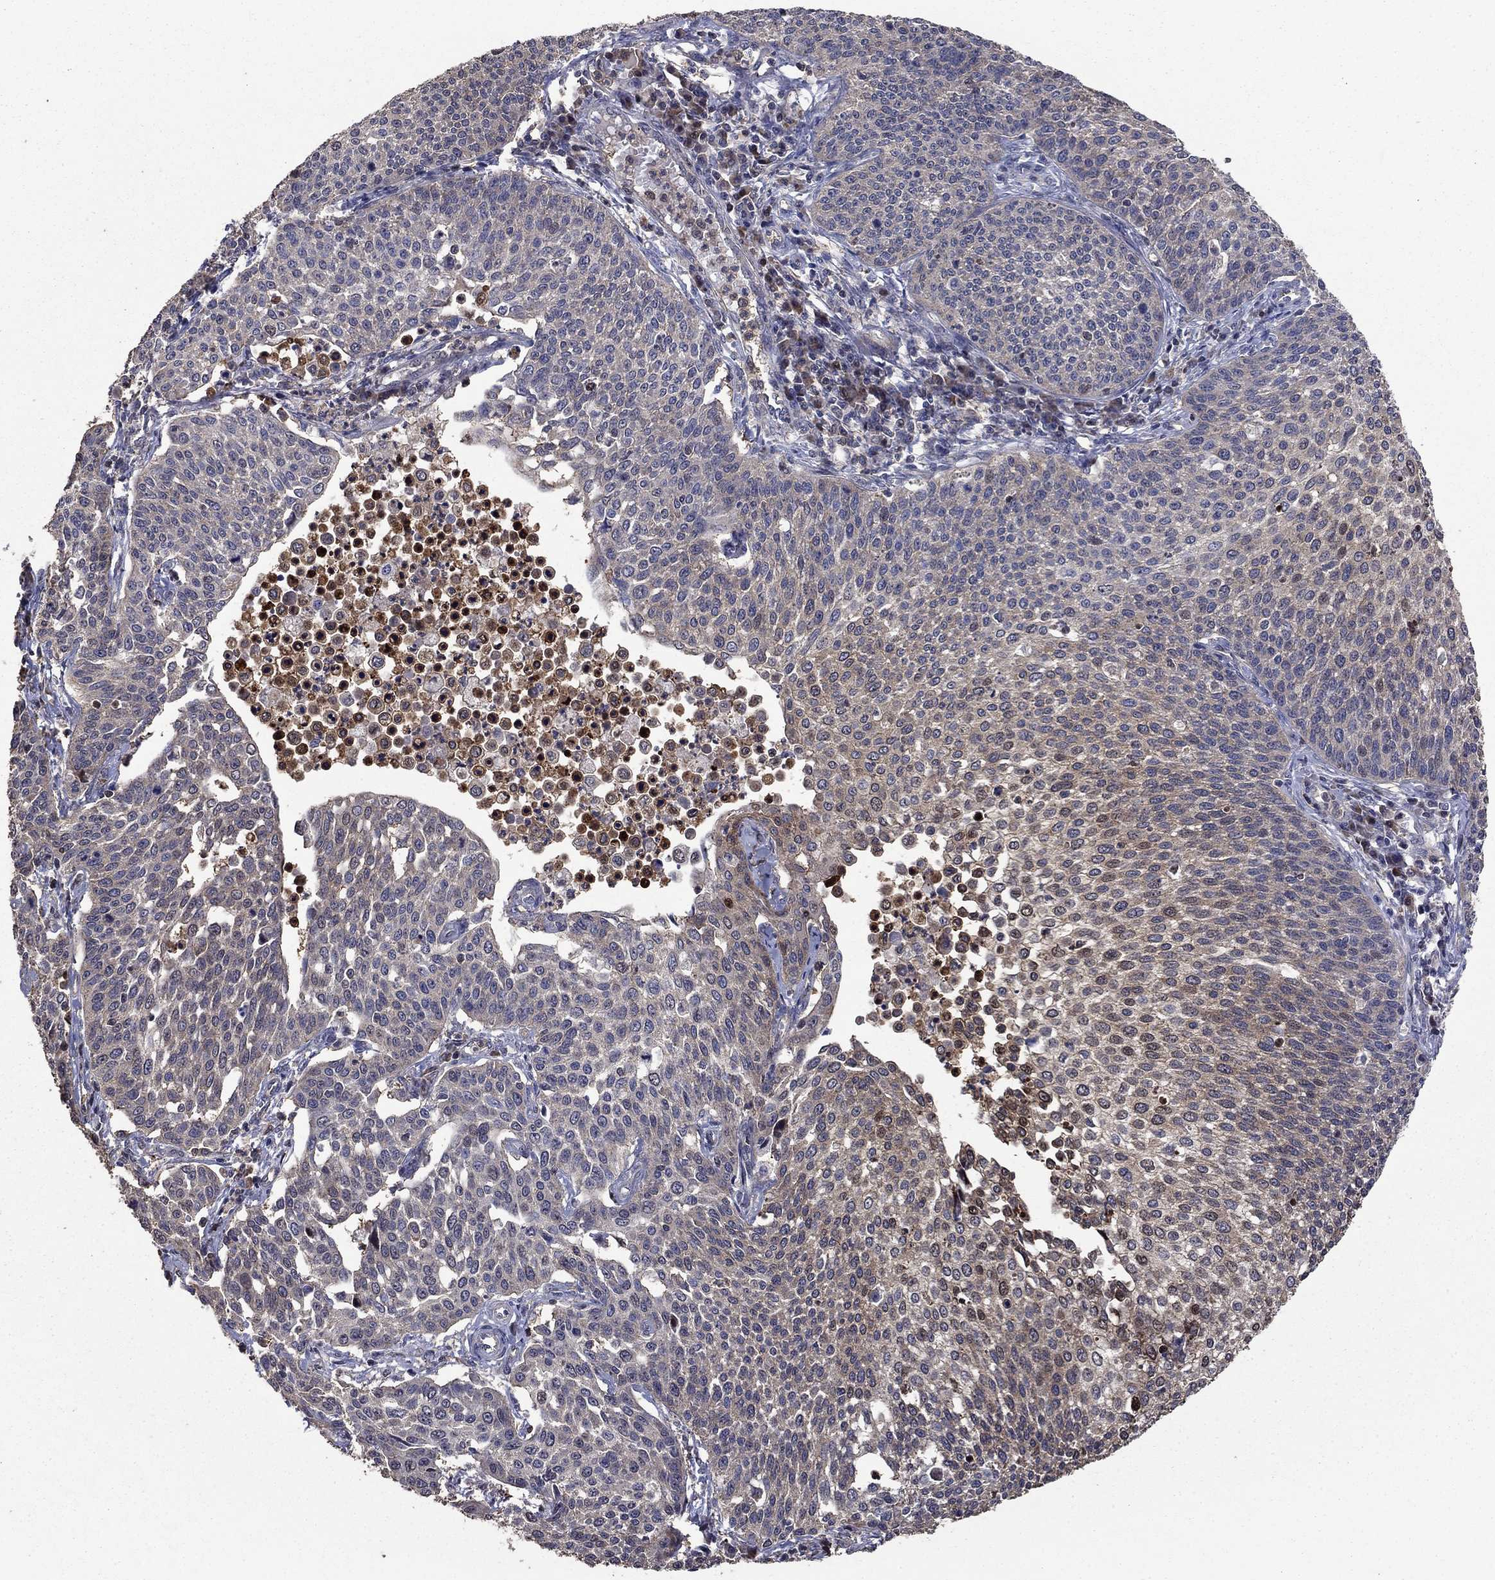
{"staining": {"intensity": "weak", "quantity": "25%-75%", "location": "cytoplasmic/membranous"}, "tissue": "cervical cancer", "cell_type": "Tumor cells", "image_type": "cancer", "snomed": [{"axis": "morphology", "description": "Squamous cell carcinoma, NOS"}, {"axis": "topography", "description": "Cervix"}], "caption": "A histopathology image of cervical squamous cell carcinoma stained for a protein demonstrates weak cytoplasmic/membranous brown staining in tumor cells.", "gene": "DVL1", "patient": {"sex": "female", "age": 34}}